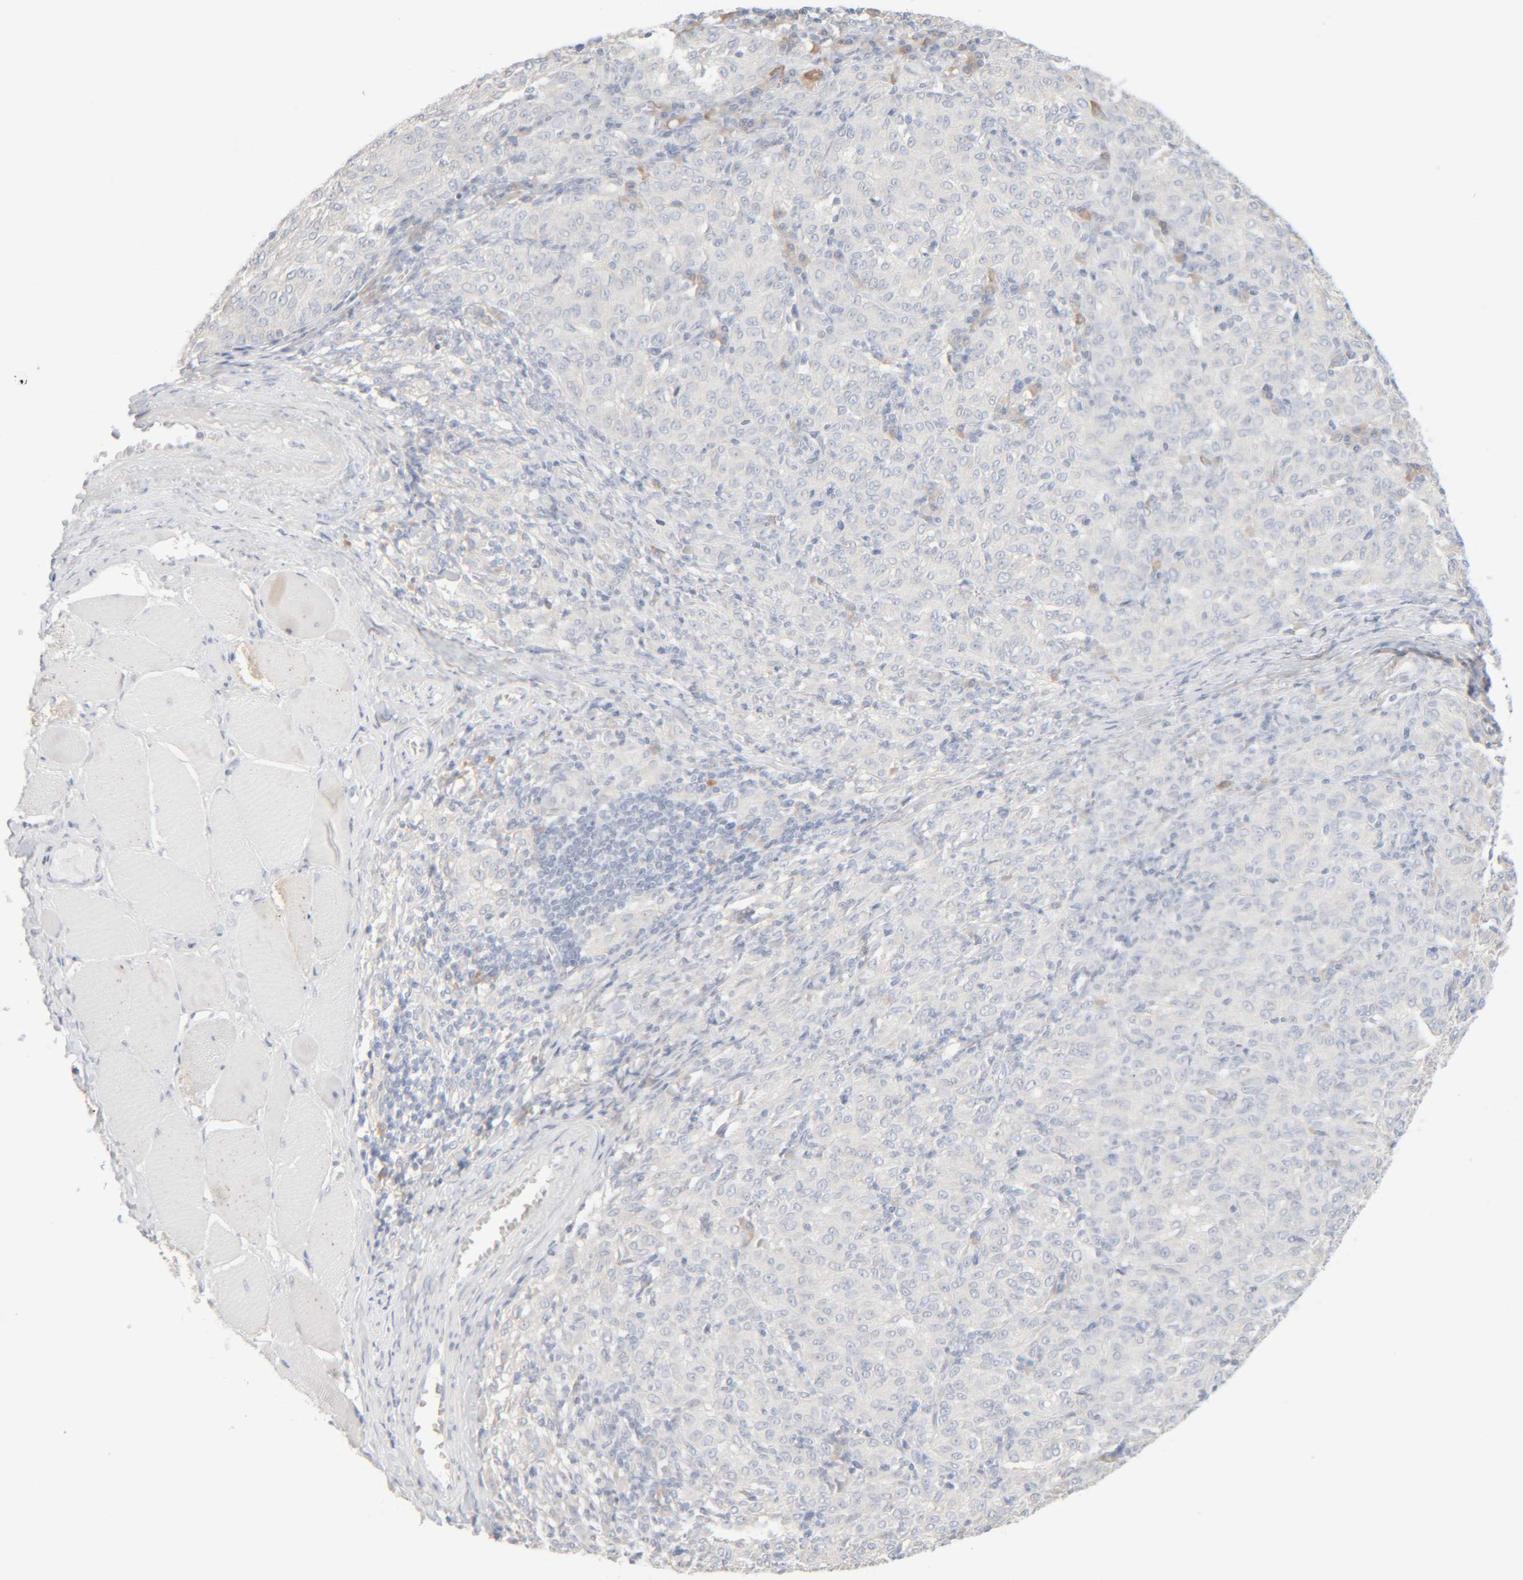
{"staining": {"intensity": "negative", "quantity": "none", "location": "none"}, "tissue": "melanoma", "cell_type": "Tumor cells", "image_type": "cancer", "snomed": [{"axis": "morphology", "description": "Malignant melanoma, NOS"}, {"axis": "topography", "description": "Skin"}], "caption": "DAB (3,3'-diaminobenzidine) immunohistochemical staining of melanoma reveals no significant staining in tumor cells.", "gene": "RIDA", "patient": {"sex": "female", "age": 72}}